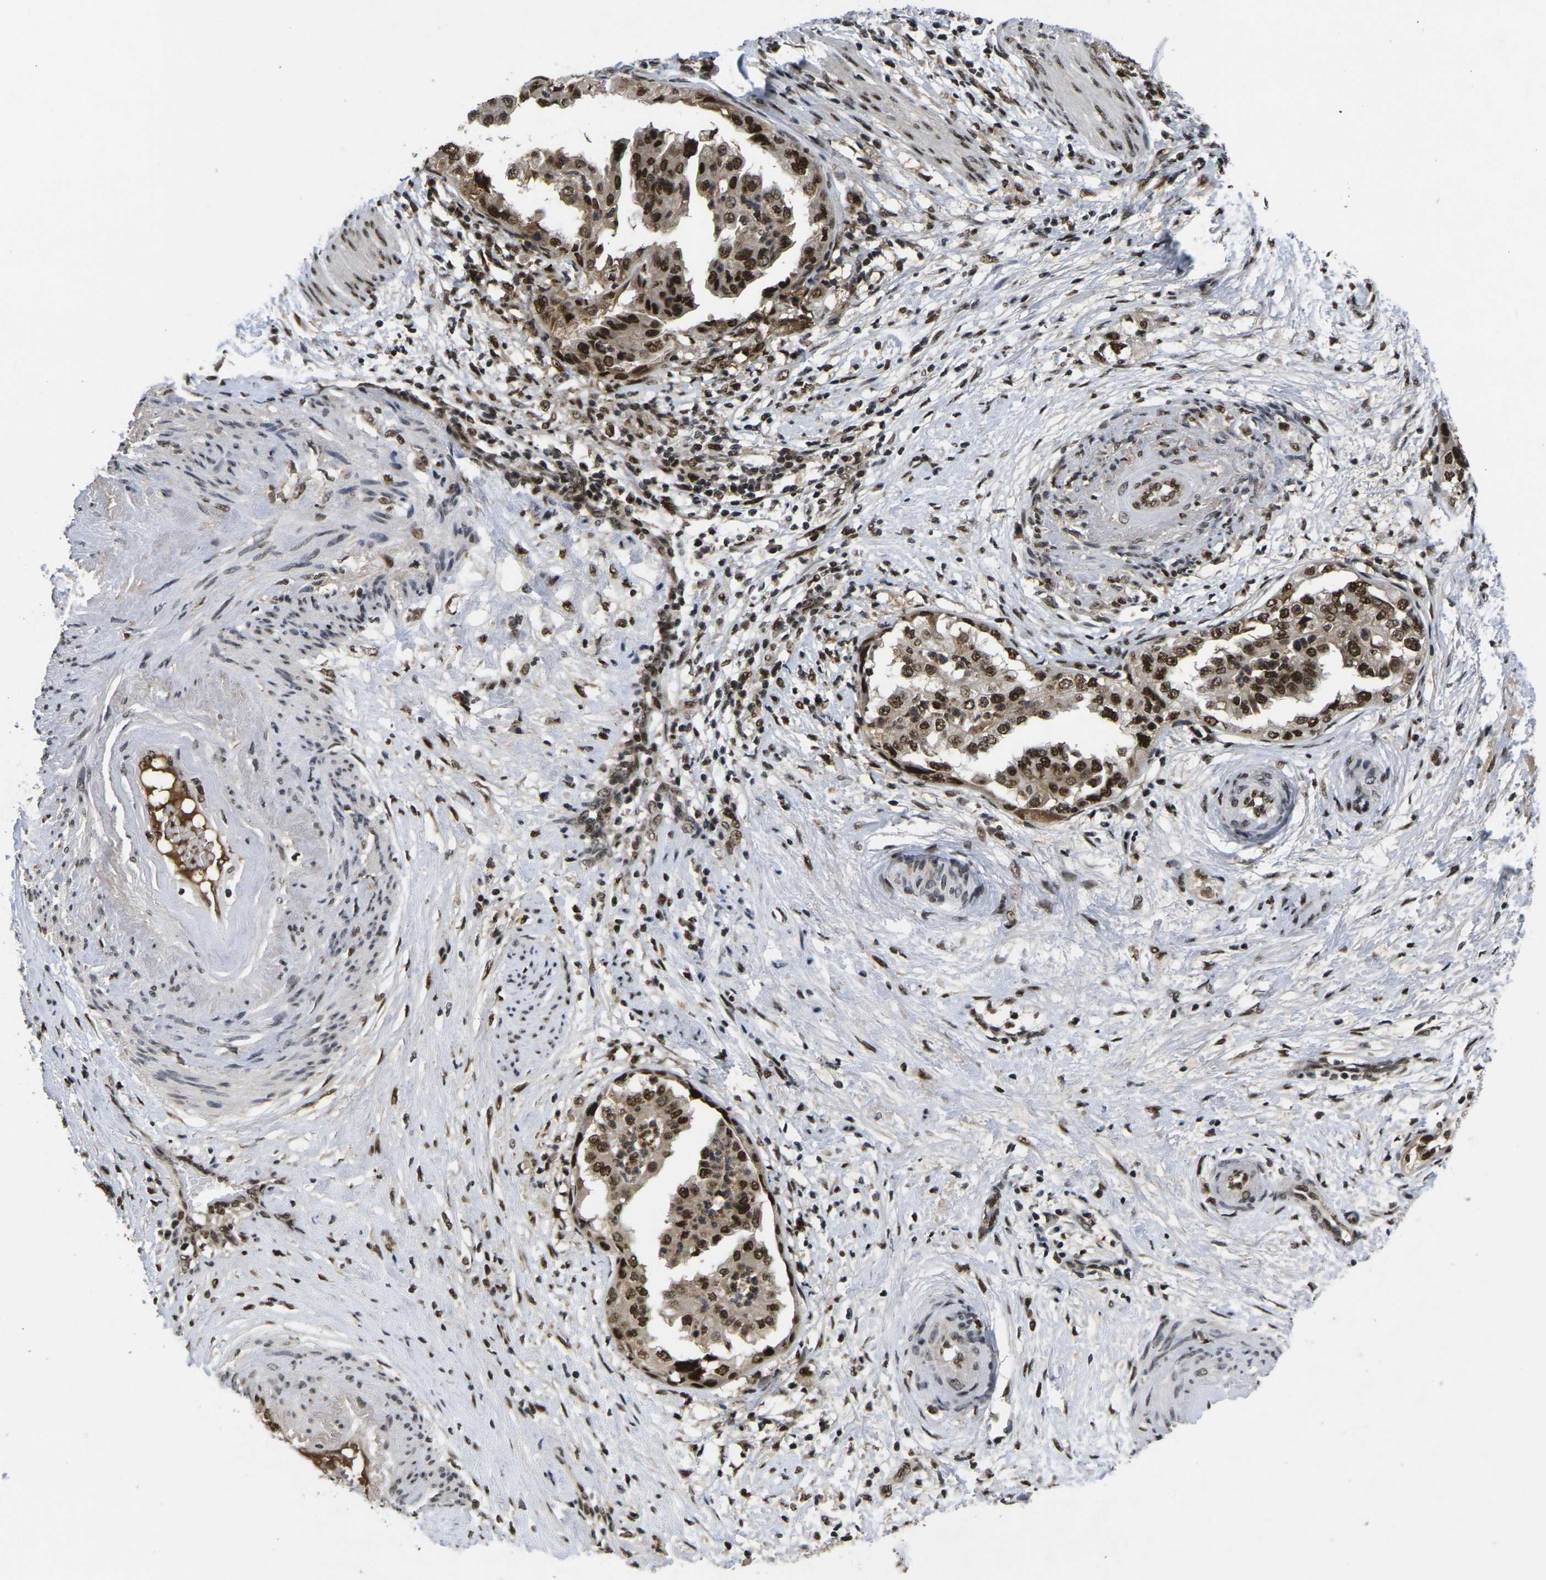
{"staining": {"intensity": "strong", "quantity": ">75%", "location": "nuclear"}, "tissue": "endometrial cancer", "cell_type": "Tumor cells", "image_type": "cancer", "snomed": [{"axis": "morphology", "description": "Adenocarcinoma, NOS"}, {"axis": "topography", "description": "Endometrium"}], "caption": "A brown stain labels strong nuclear expression of a protein in adenocarcinoma (endometrial) tumor cells.", "gene": "GTF2E1", "patient": {"sex": "female", "age": 85}}